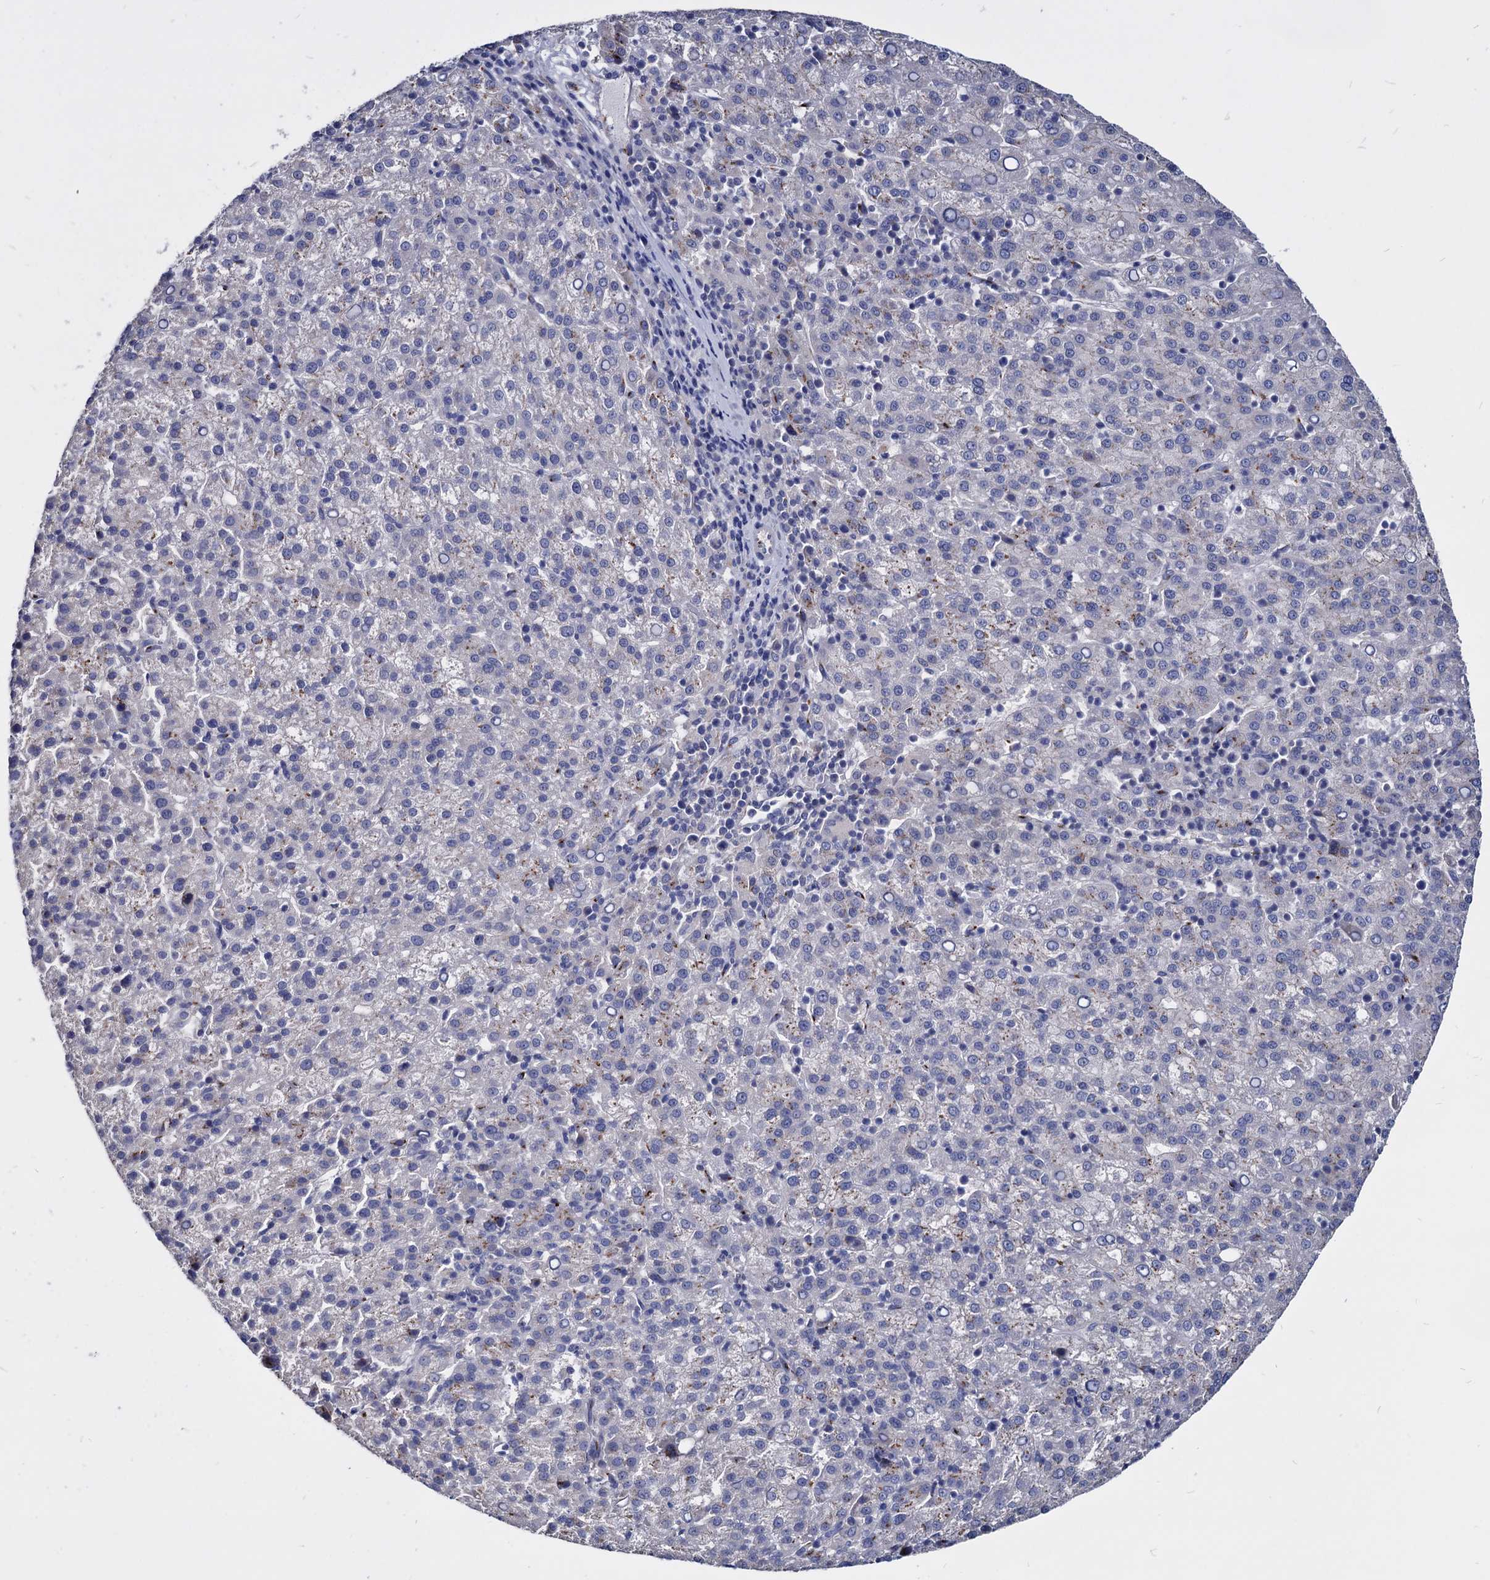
{"staining": {"intensity": "weak", "quantity": "<25%", "location": "cytoplasmic/membranous"}, "tissue": "liver cancer", "cell_type": "Tumor cells", "image_type": "cancer", "snomed": [{"axis": "morphology", "description": "Carcinoma, Hepatocellular, NOS"}, {"axis": "topography", "description": "Liver"}], "caption": "Immunohistochemistry (IHC) photomicrograph of neoplastic tissue: human liver cancer stained with DAB (3,3'-diaminobenzidine) demonstrates no significant protein positivity in tumor cells. (DAB (3,3'-diaminobenzidine) immunohistochemistry, high magnification).", "gene": "ESD", "patient": {"sex": "female", "age": 58}}